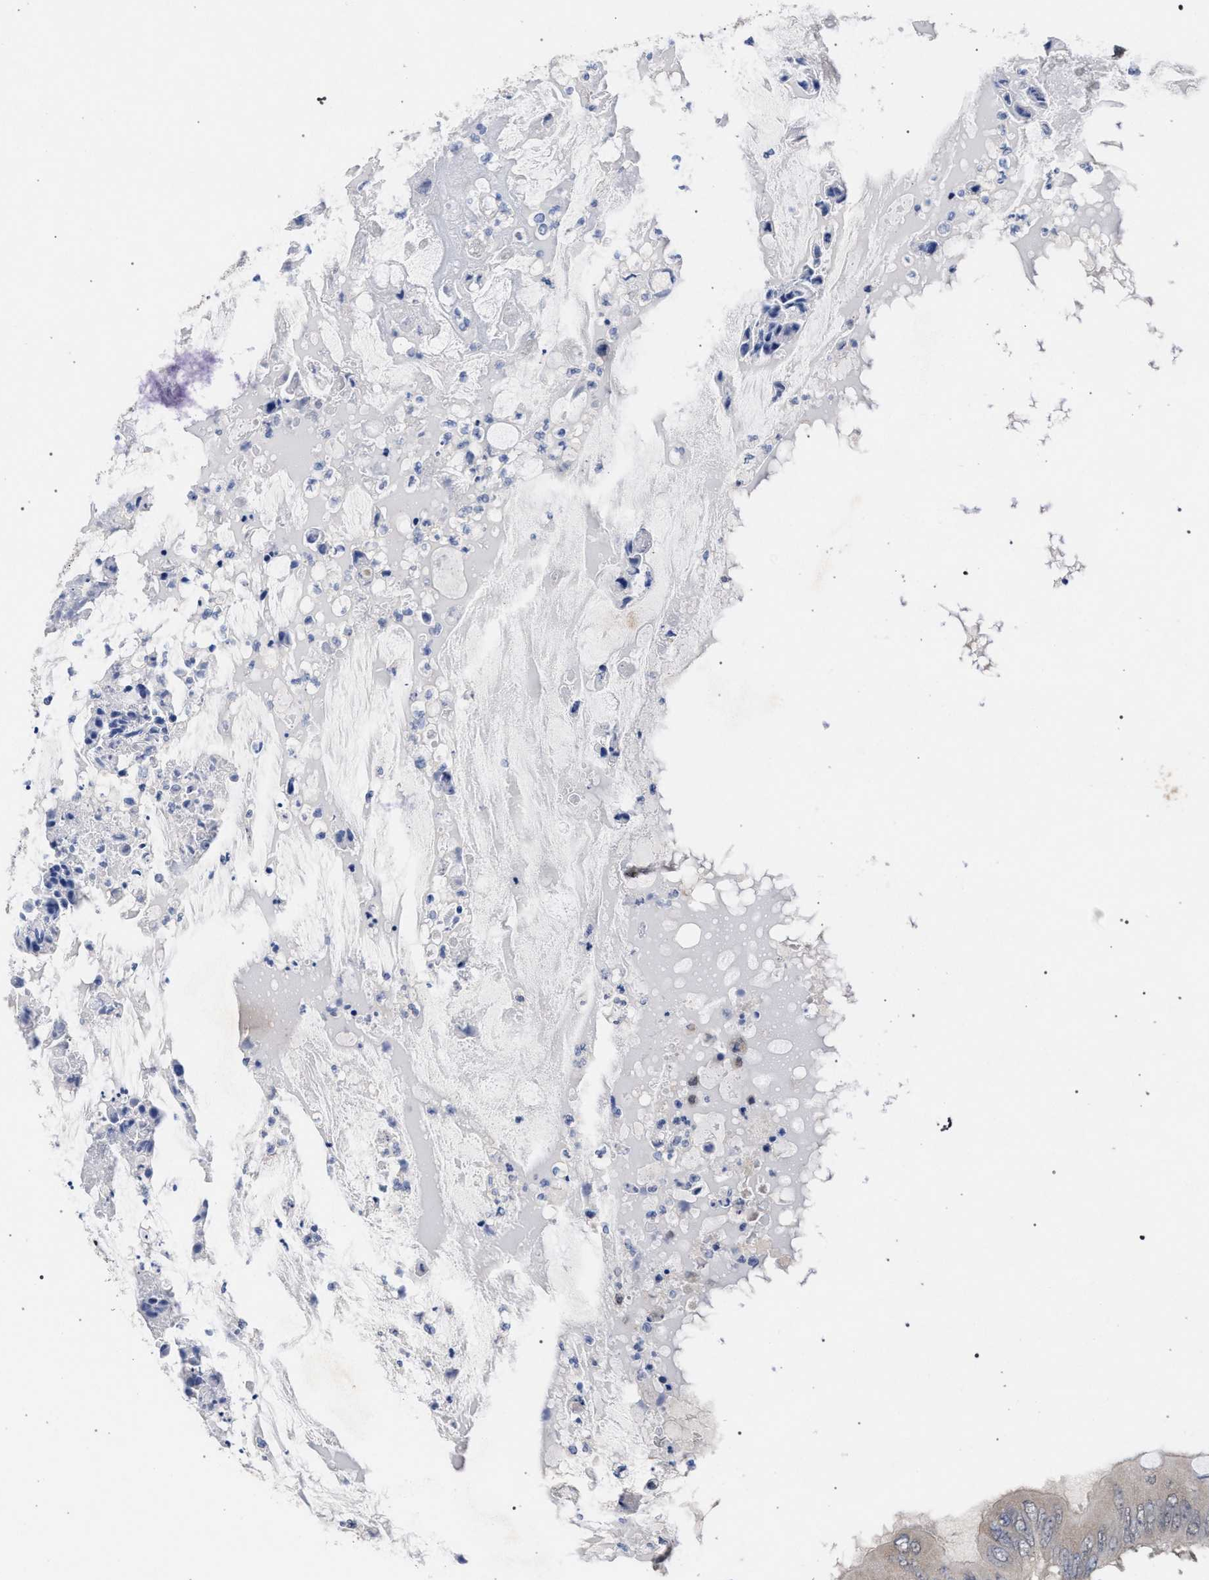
{"staining": {"intensity": "negative", "quantity": "none", "location": "none"}, "tissue": "colorectal cancer", "cell_type": "Tumor cells", "image_type": "cancer", "snomed": [{"axis": "morphology", "description": "Normal tissue, NOS"}, {"axis": "morphology", "description": "Adenocarcinoma, NOS"}, {"axis": "topography", "description": "Rectum"}, {"axis": "topography", "description": "Peripheral nerve tissue"}], "caption": "The photomicrograph shows no significant positivity in tumor cells of adenocarcinoma (colorectal).", "gene": "GOLGA2", "patient": {"sex": "female", "age": 77}}